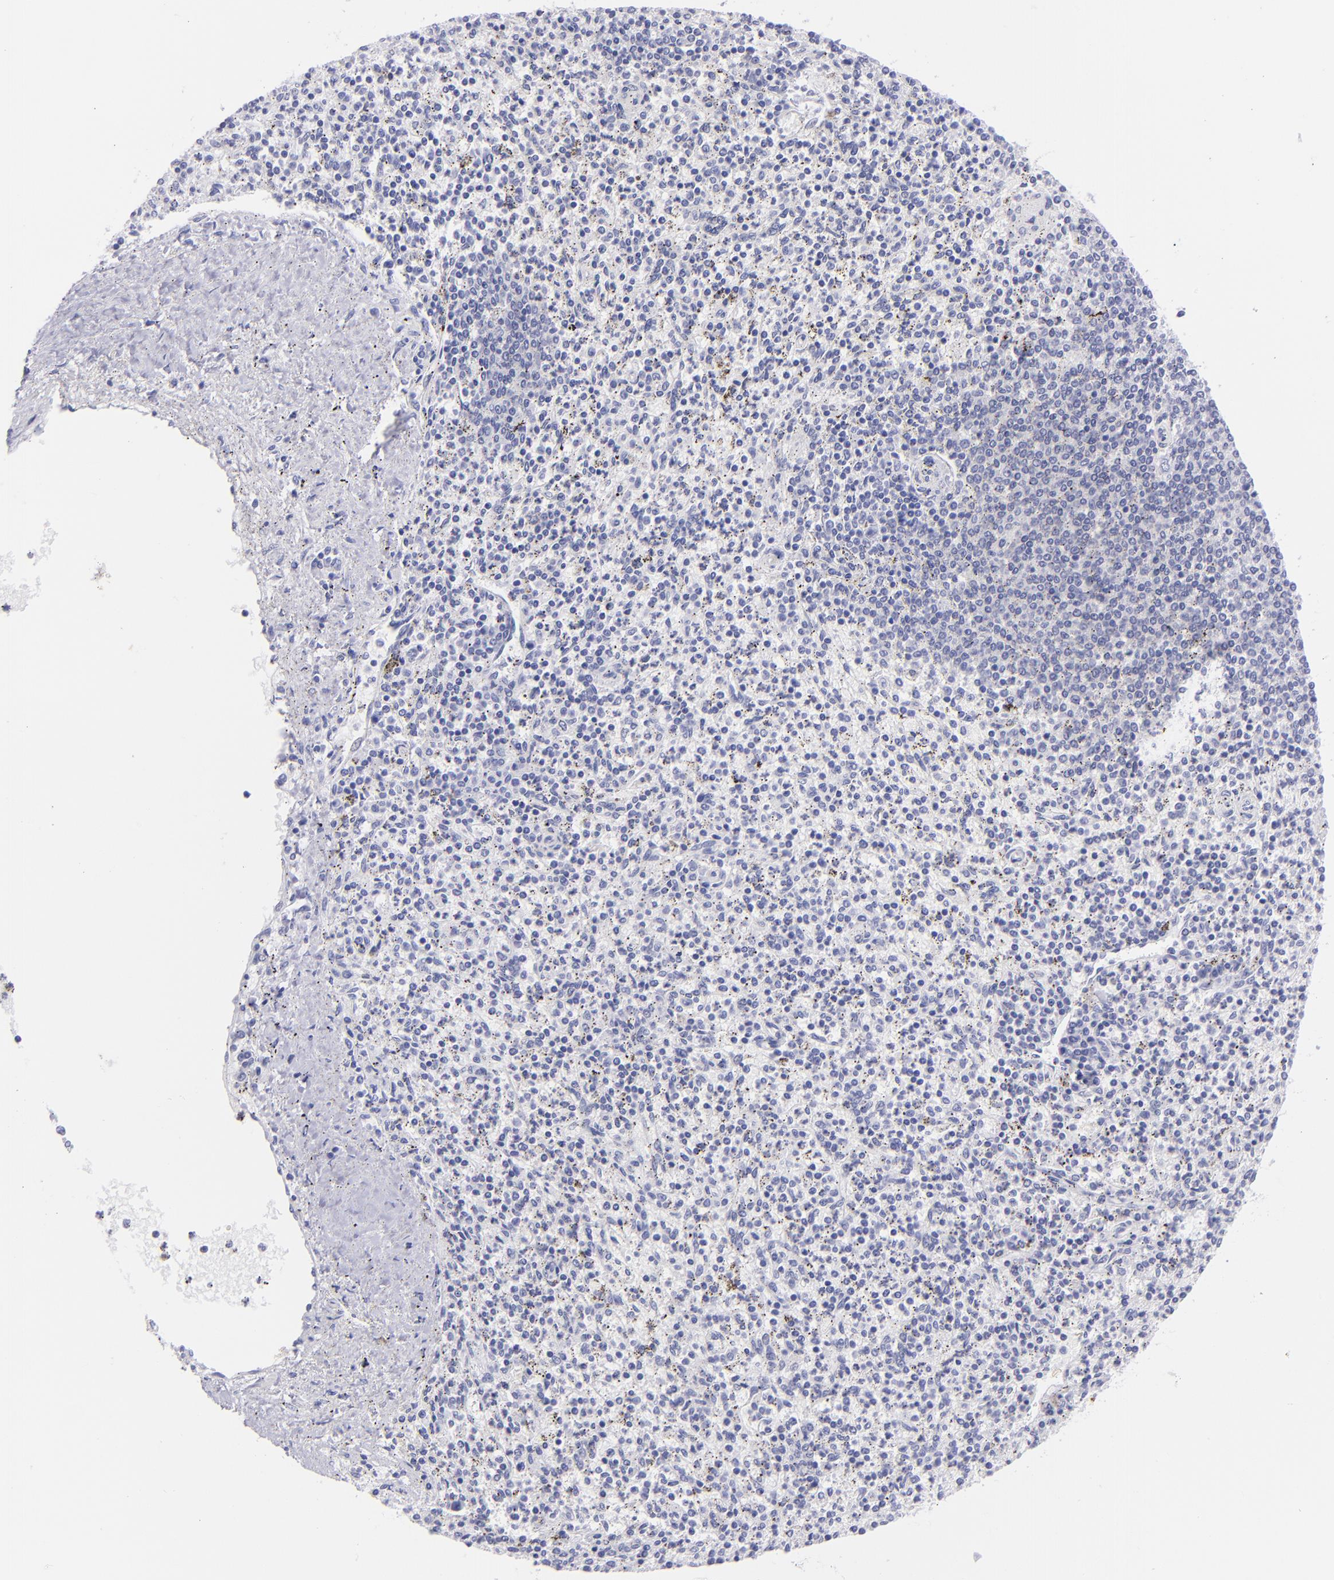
{"staining": {"intensity": "negative", "quantity": "none", "location": "none"}, "tissue": "spleen", "cell_type": "Cells in red pulp", "image_type": "normal", "snomed": [{"axis": "morphology", "description": "Normal tissue, NOS"}, {"axis": "topography", "description": "Spleen"}], "caption": "Spleen stained for a protein using immunohistochemistry demonstrates no expression cells in red pulp.", "gene": "PIP", "patient": {"sex": "male", "age": 72}}